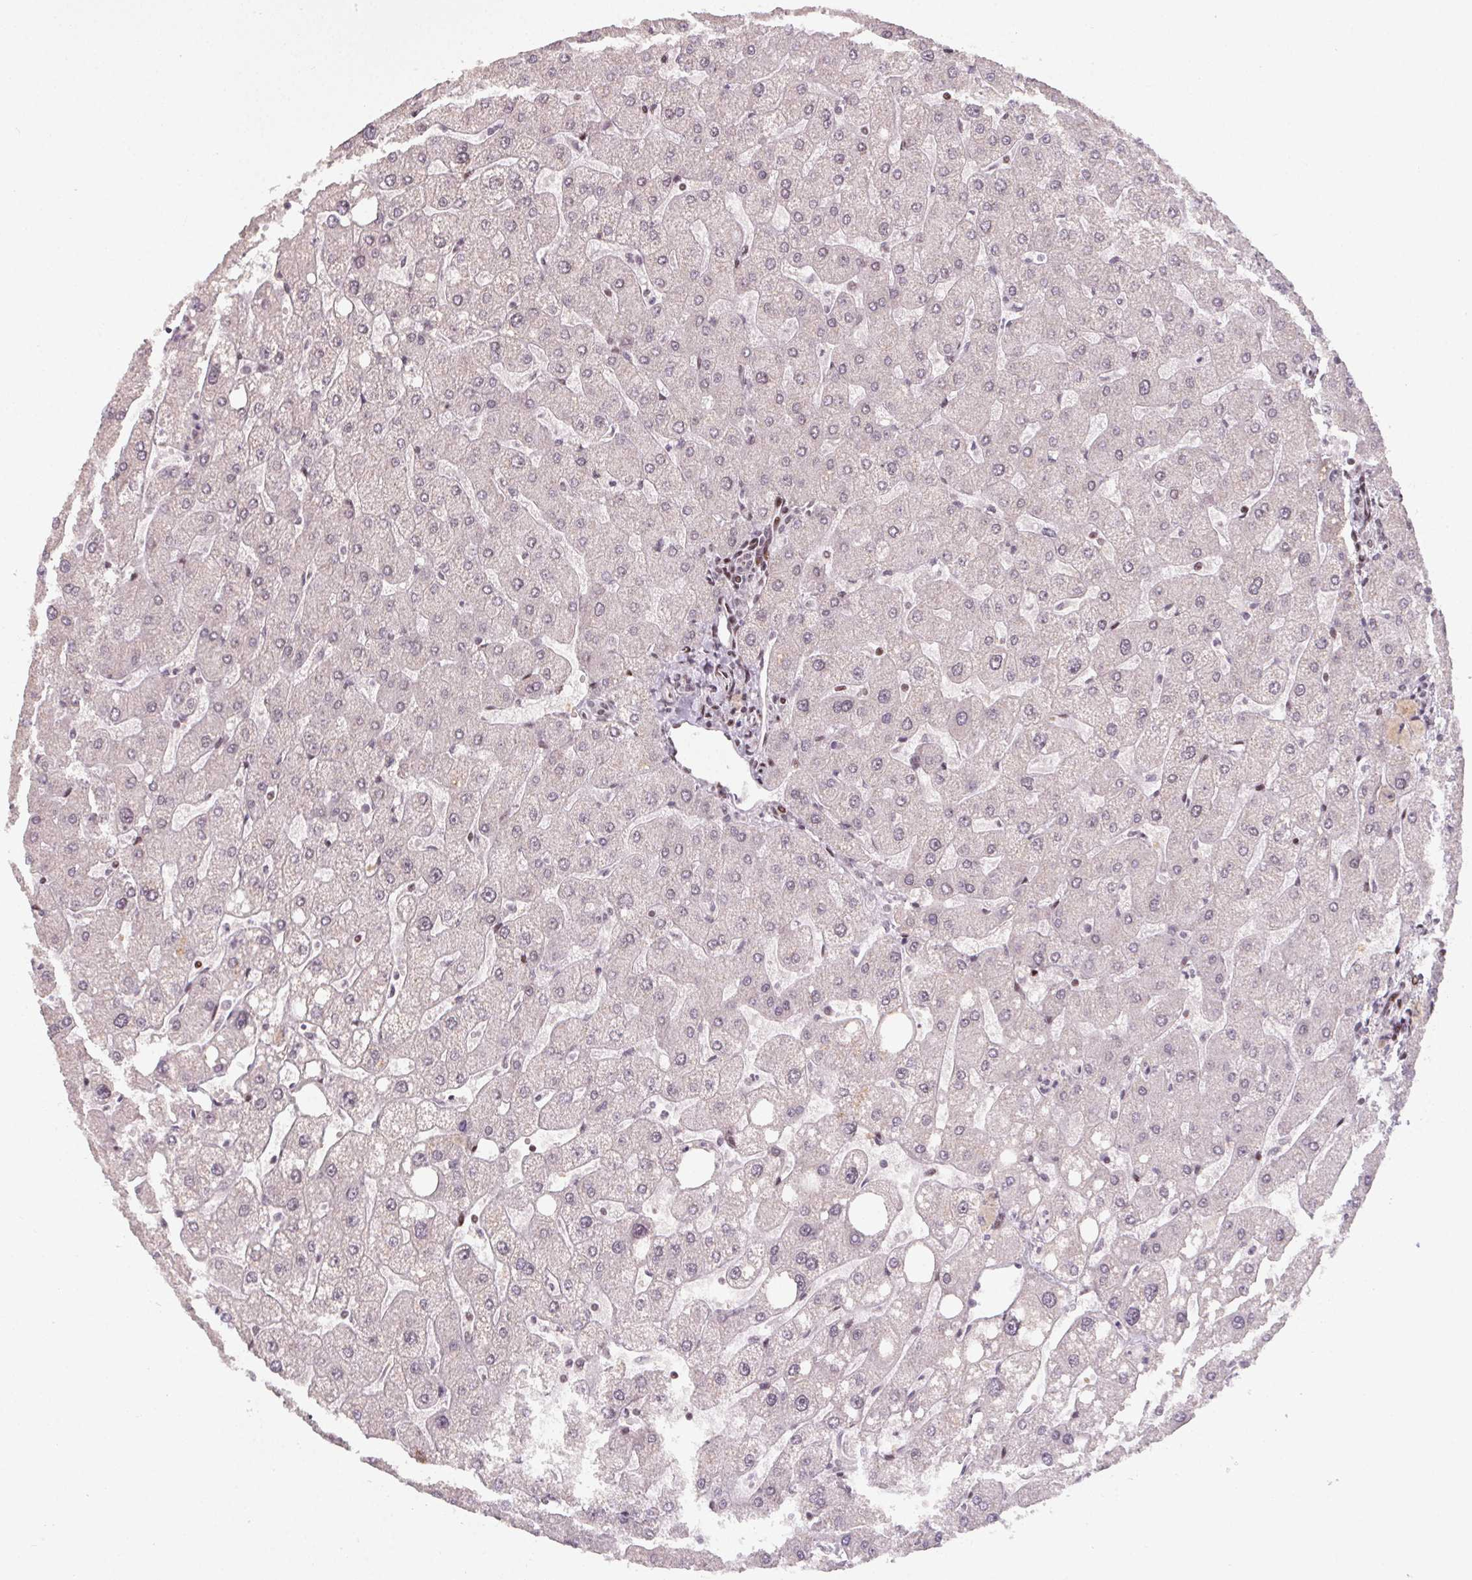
{"staining": {"intensity": "negative", "quantity": "none", "location": "none"}, "tissue": "liver", "cell_type": "Cholangiocytes", "image_type": "normal", "snomed": [{"axis": "morphology", "description": "Normal tissue, NOS"}, {"axis": "topography", "description": "Liver"}], "caption": "An immunohistochemistry image of unremarkable liver is shown. There is no staining in cholangiocytes of liver. (DAB (3,3'-diaminobenzidine) immunohistochemistry, high magnification).", "gene": "KMT2A", "patient": {"sex": "male", "age": 67}}